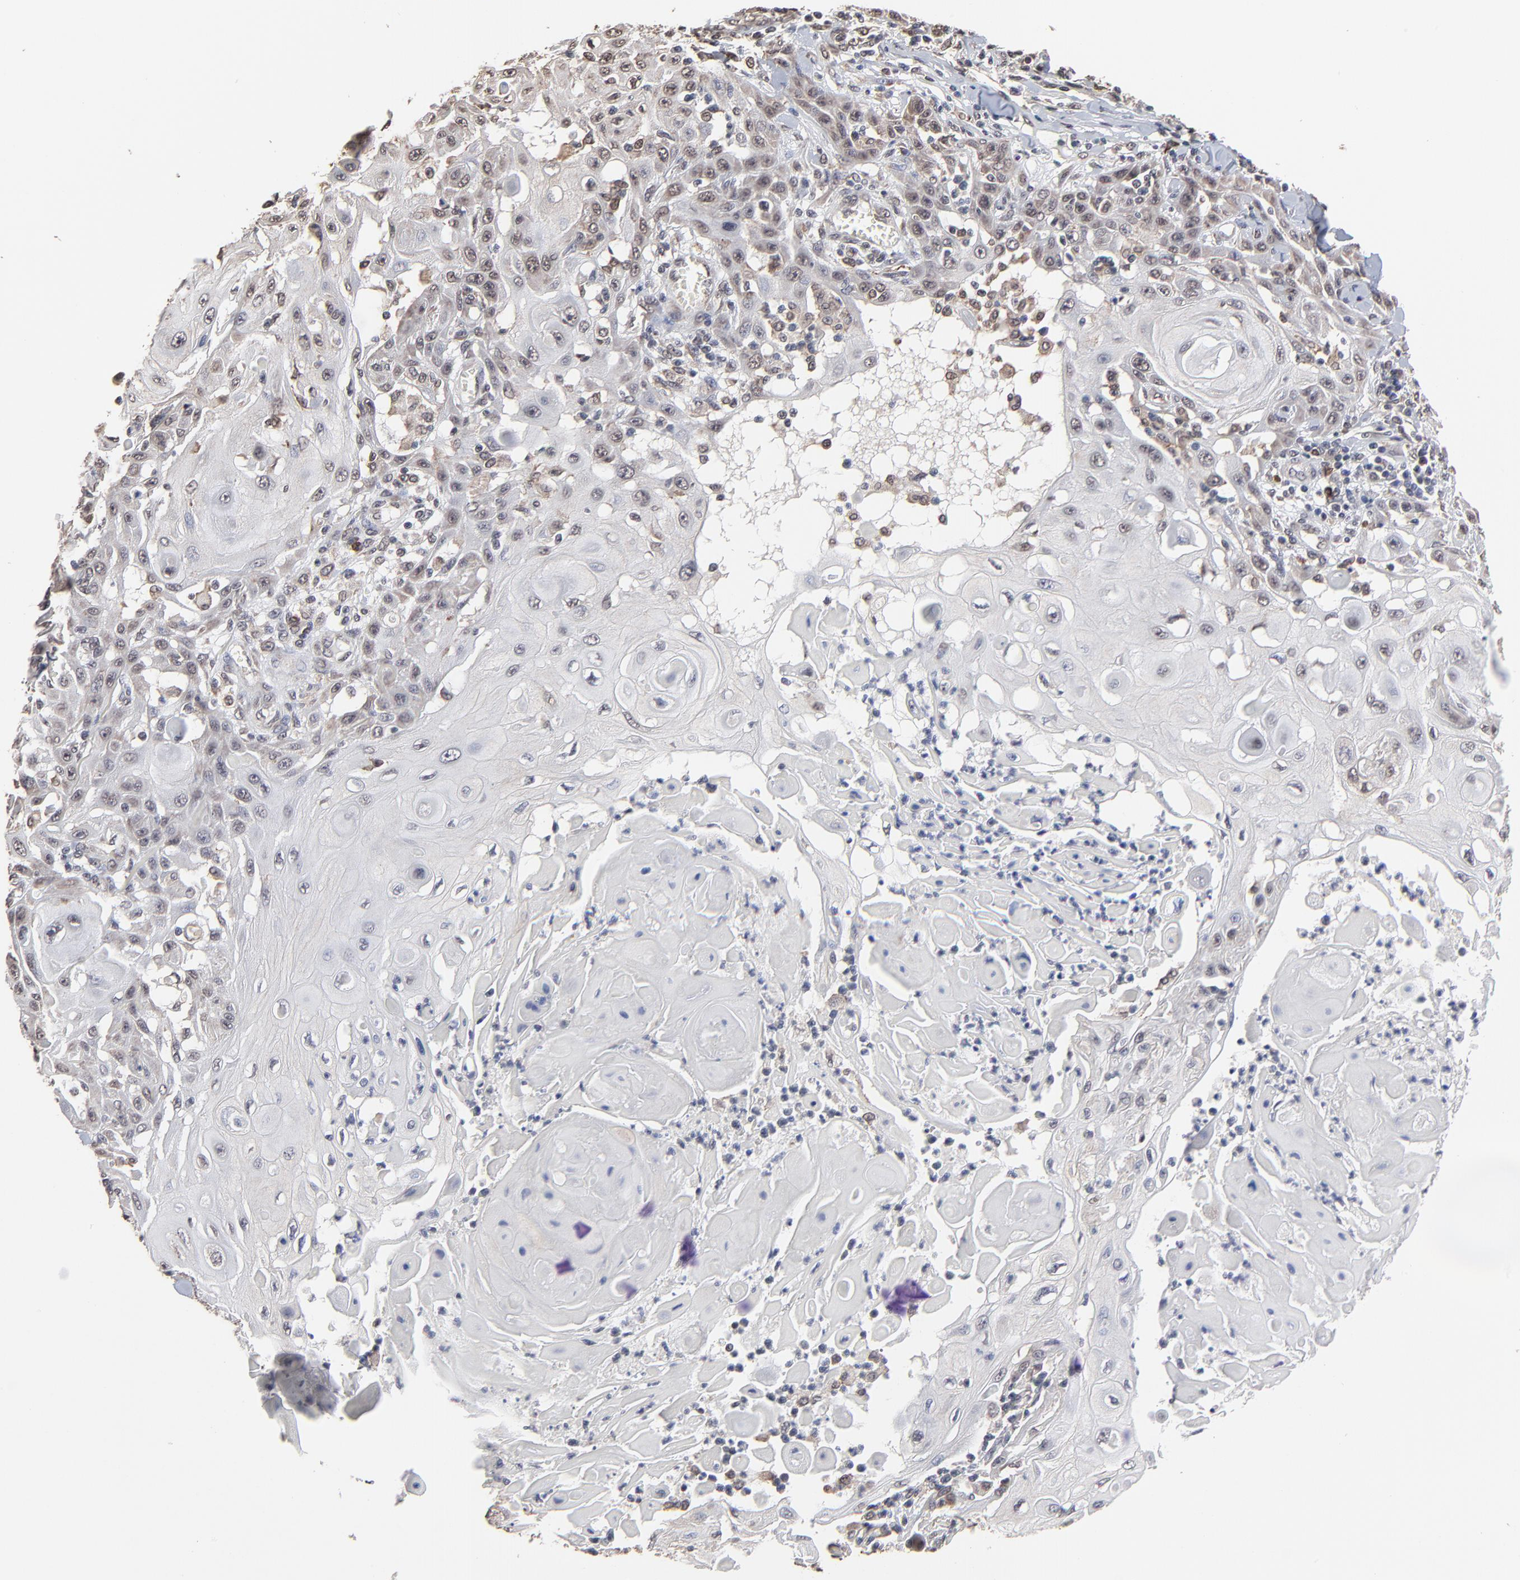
{"staining": {"intensity": "weak", "quantity": "<25%", "location": "cytoplasmic/membranous"}, "tissue": "skin cancer", "cell_type": "Tumor cells", "image_type": "cancer", "snomed": [{"axis": "morphology", "description": "Squamous cell carcinoma, NOS"}, {"axis": "topography", "description": "Skin"}], "caption": "There is no significant expression in tumor cells of skin cancer.", "gene": "CHM", "patient": {"sex": "male", "age": 24}}